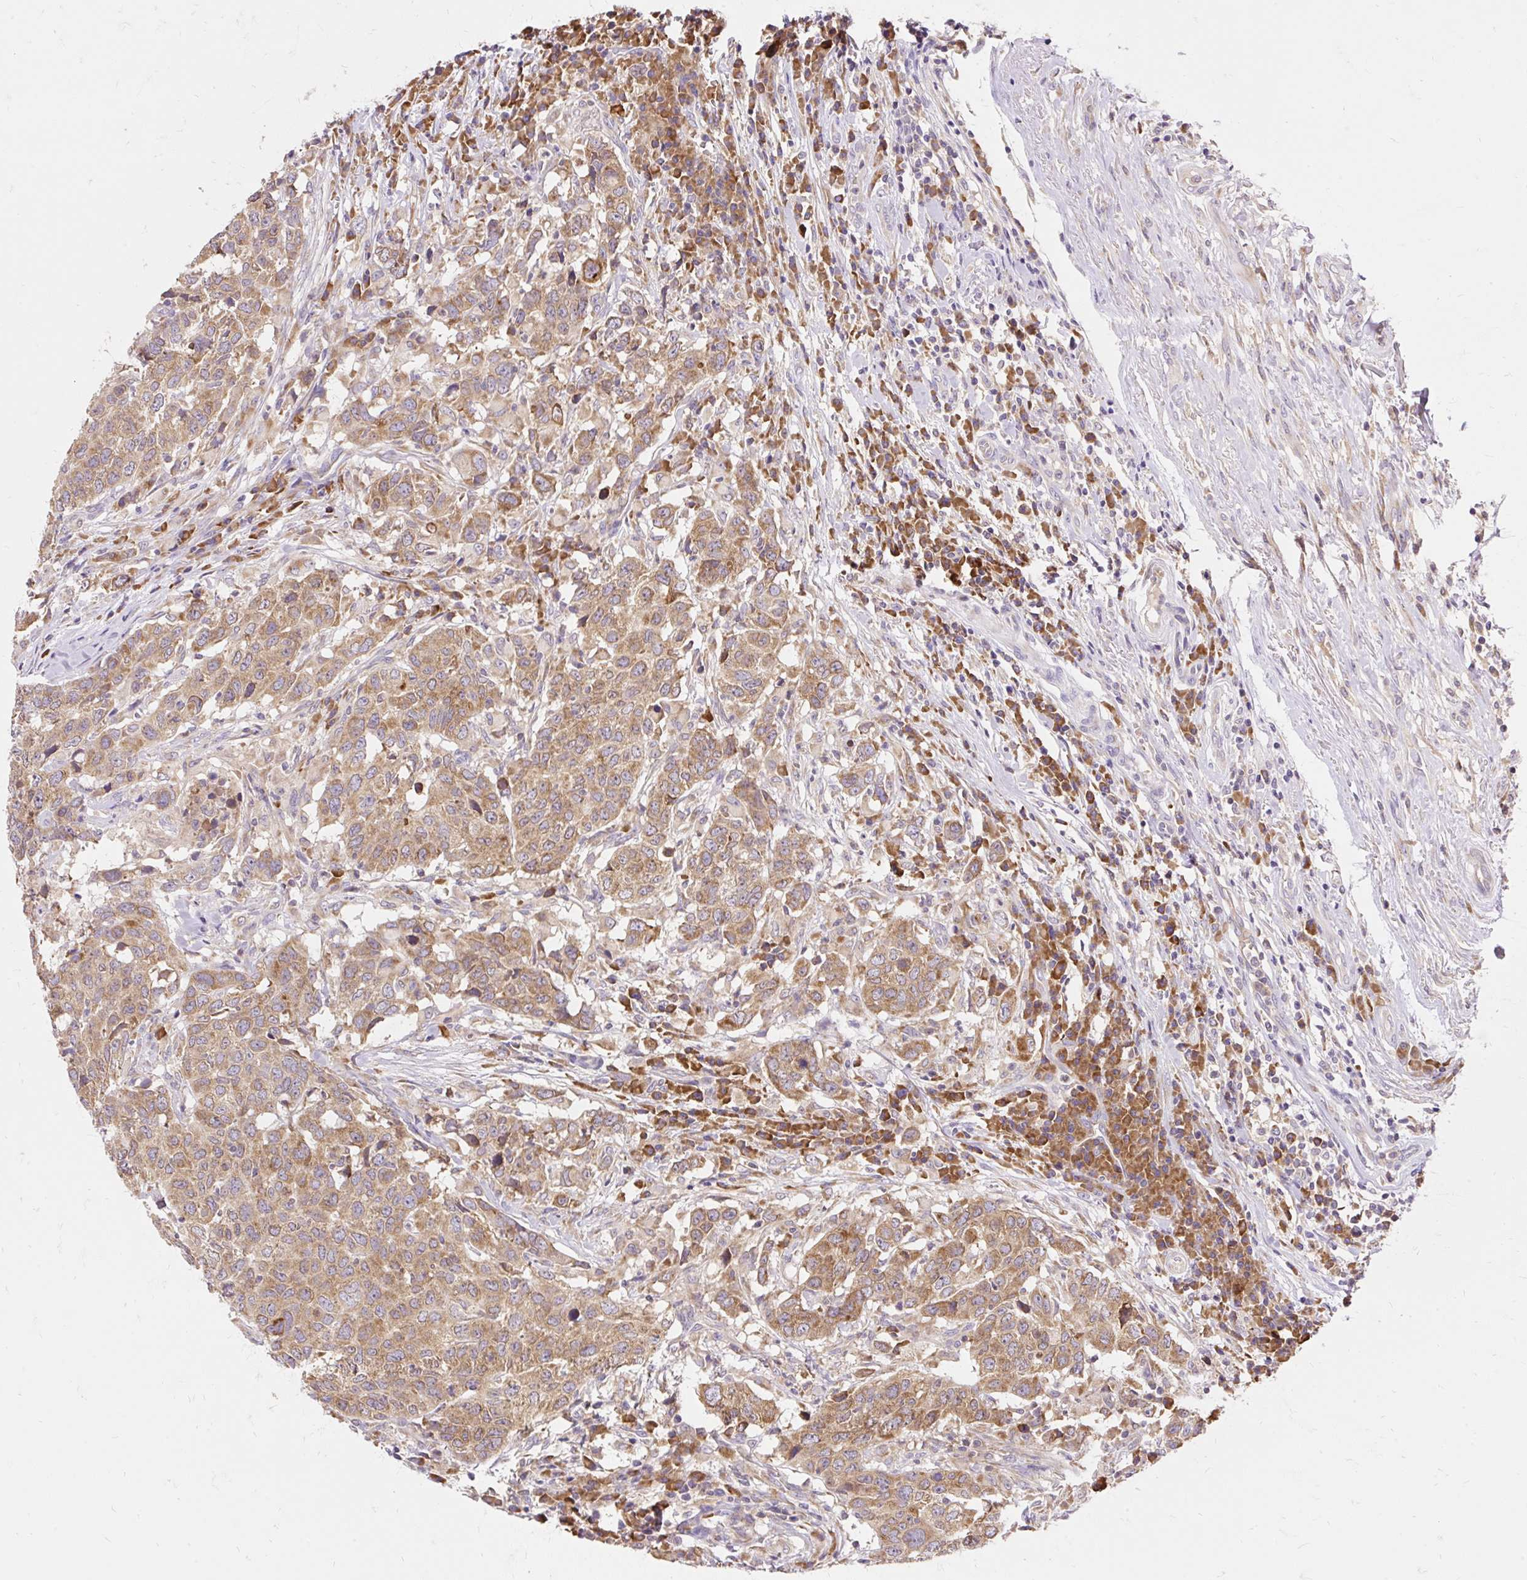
{"staining": {"intensity": "moderate", "quantity": ">75%", "location": "cytoplasmic/membranous"}, "tissue": "head and neck cancer", "cell_type": "Tumor cells", "image_type": "cancer", "snomed": [{"axis": "morphology", "description": "Normal tissue, NOS"}, {"axis": "morphology", "description": "Squamous cell carcinoma, NOS"}, {"axis": "topography", "description": "Skeletal muscle"}, {"axis": "topography", "description": "Vascular tissue"}, {"axis": "topography", "description": "Peripheral nerve tissue"}, {"axis": "topography", "description": "Head-Neck"}], "caption": "The histopathology image displays immunohistochemical staining of head and neck cancer (squamous cell carcinoma). There is moderate cytoplasmic/membranous expression is appreciated in approximately >75% of tumor cells.", "gene": "SEC63", "patient": {"sex": "male", "age": 66}}